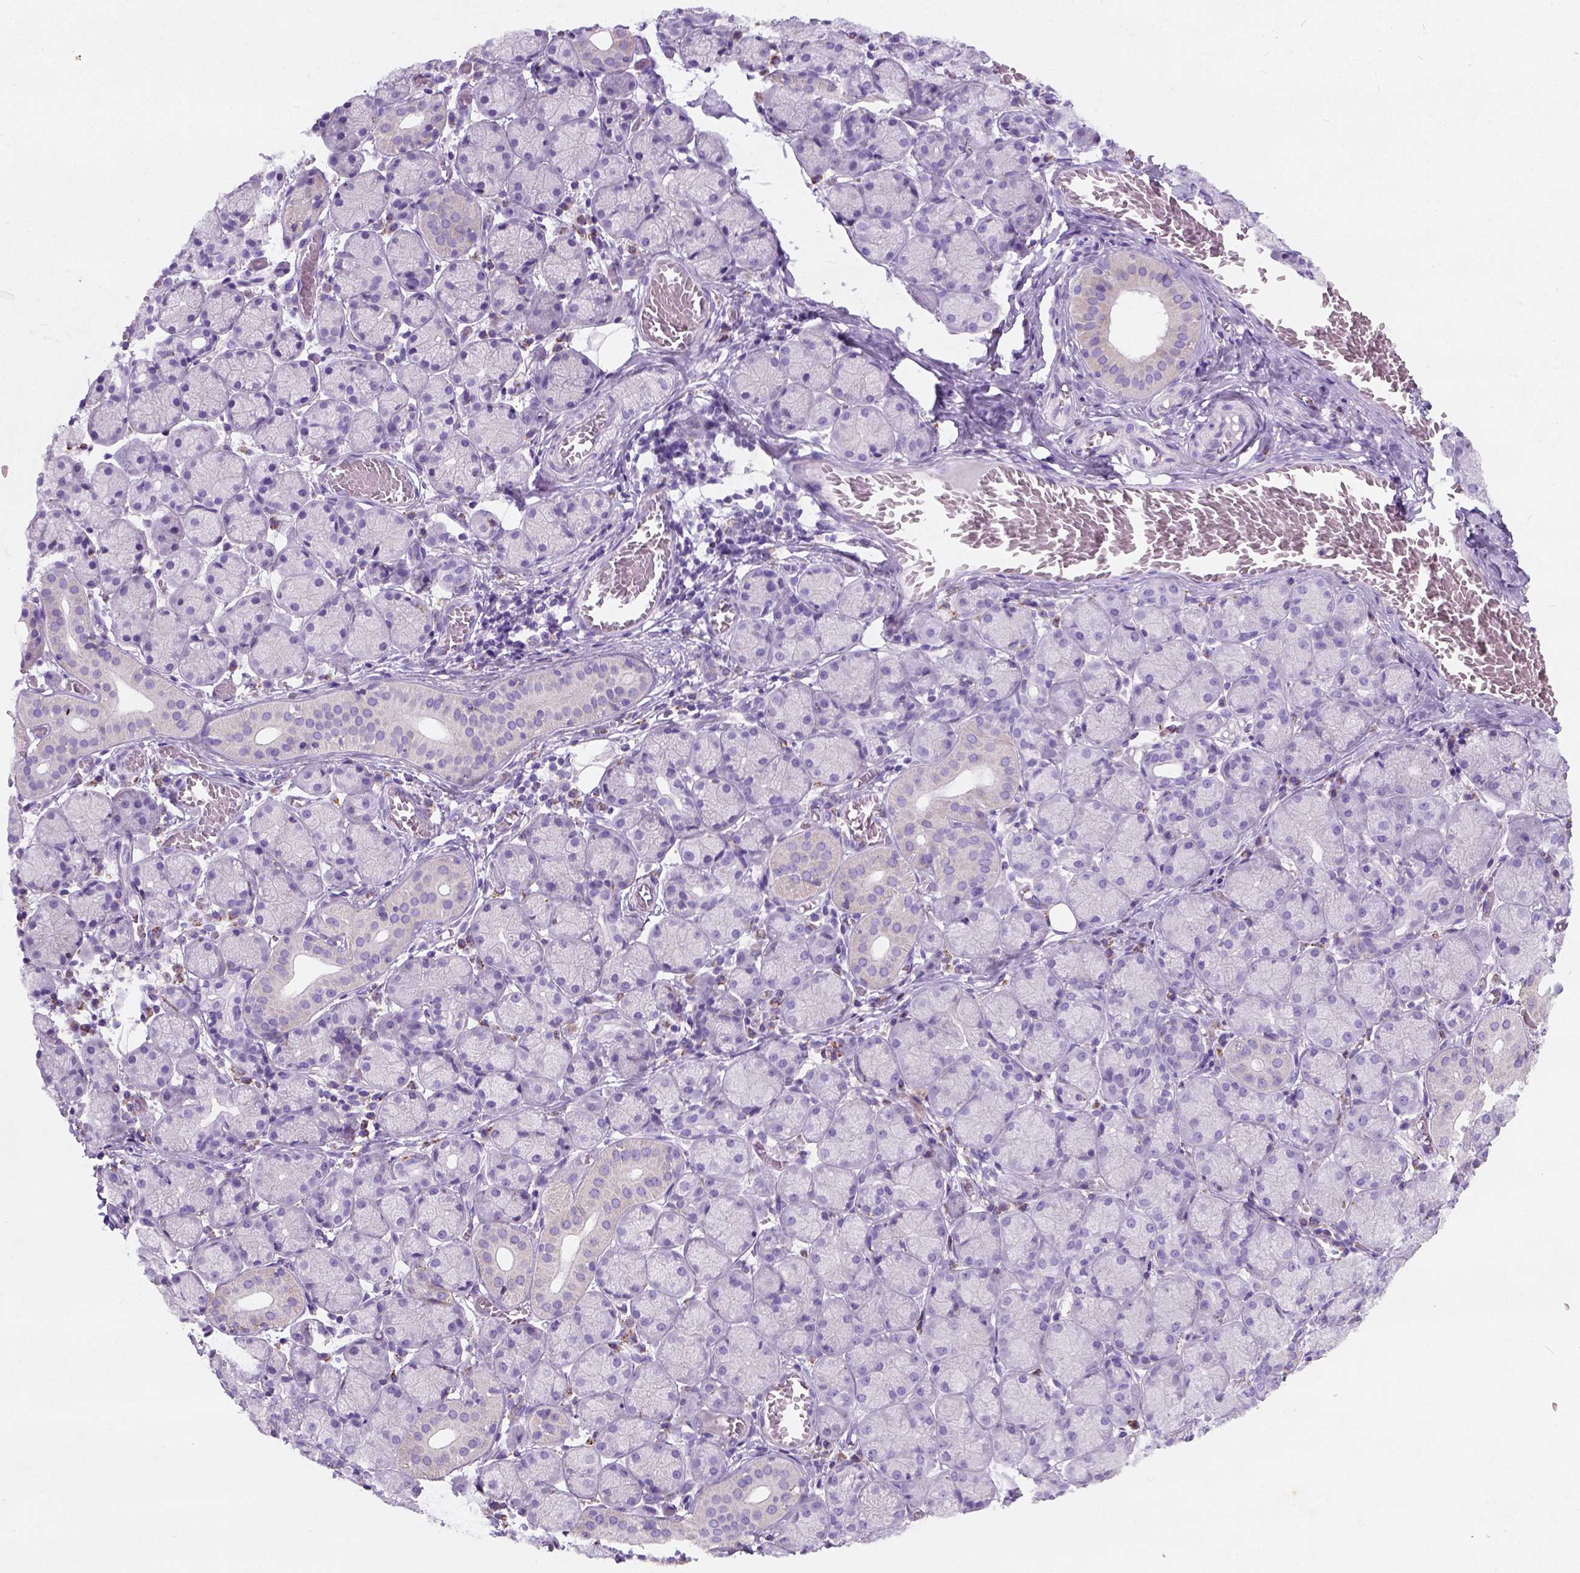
{"staining": {"intensity": "negative", "quantity": "none", "location": "none"}, "tissue": "salivary gland", "cell_type": "Glandular cells", "image_type": "normal", "snomed": [{"axis": "morphology", "description": "Normal tissue, NOS"}, {"axis": "topography", "description": "Salivary gland"}, {"axis": "topography", "description": "Peripheral nerve tissue"}], "caption": "IHC micrograph of unremarkable salivary gland: salivary gland stained with DAB (3,3'-diaminobenzidine) exhibits no significant protein positivity in glandular cells. (DAB (3,3'-diaminobenzidine) immunohistochemistry with hematoxylin counter stain).", "gene": "CHODL", "patient": {"sex": "female", "age": 24}}